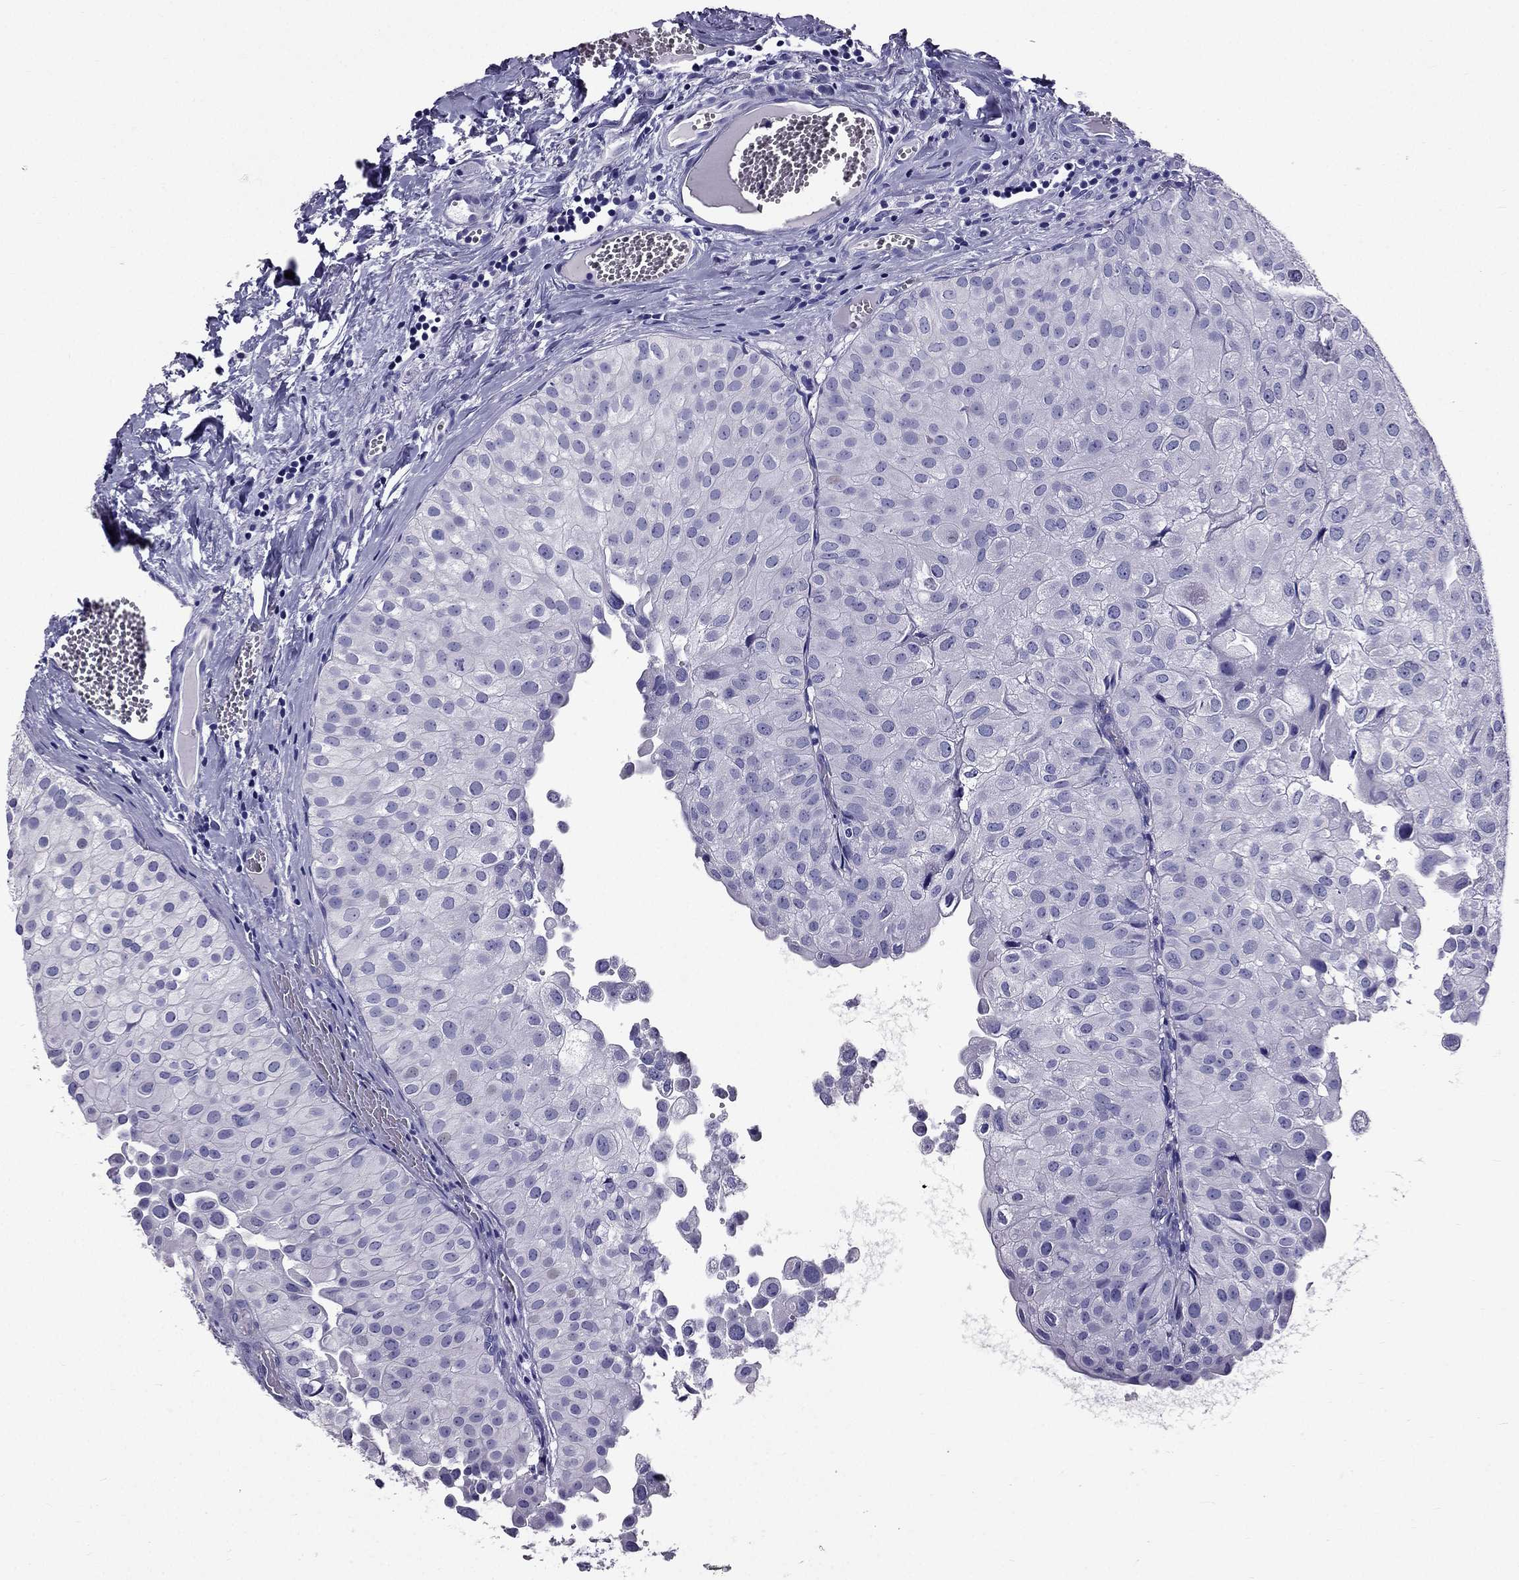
{"staining": {"intensity": "negative", "quantity": "none", "location": "none"}, "tissue": "urothelial cancer", "cell_type": "Tumor cells", "image_type": "cancer", "snomed": [{"axis": "morphology", "description": "Urothelial carcinoma, Low grade"}, {"axis": "topography", "description": "Urinary bladder"}], "caption": "Photomicrograph shows no significant protein positivity in tumor cells of low-grade urothelial carcinoma. (Immunohistochemistry, brightfield microscopy, high magnification).", "gene": "ZNF541", "patient": {"sex": "female", "age": 78}}